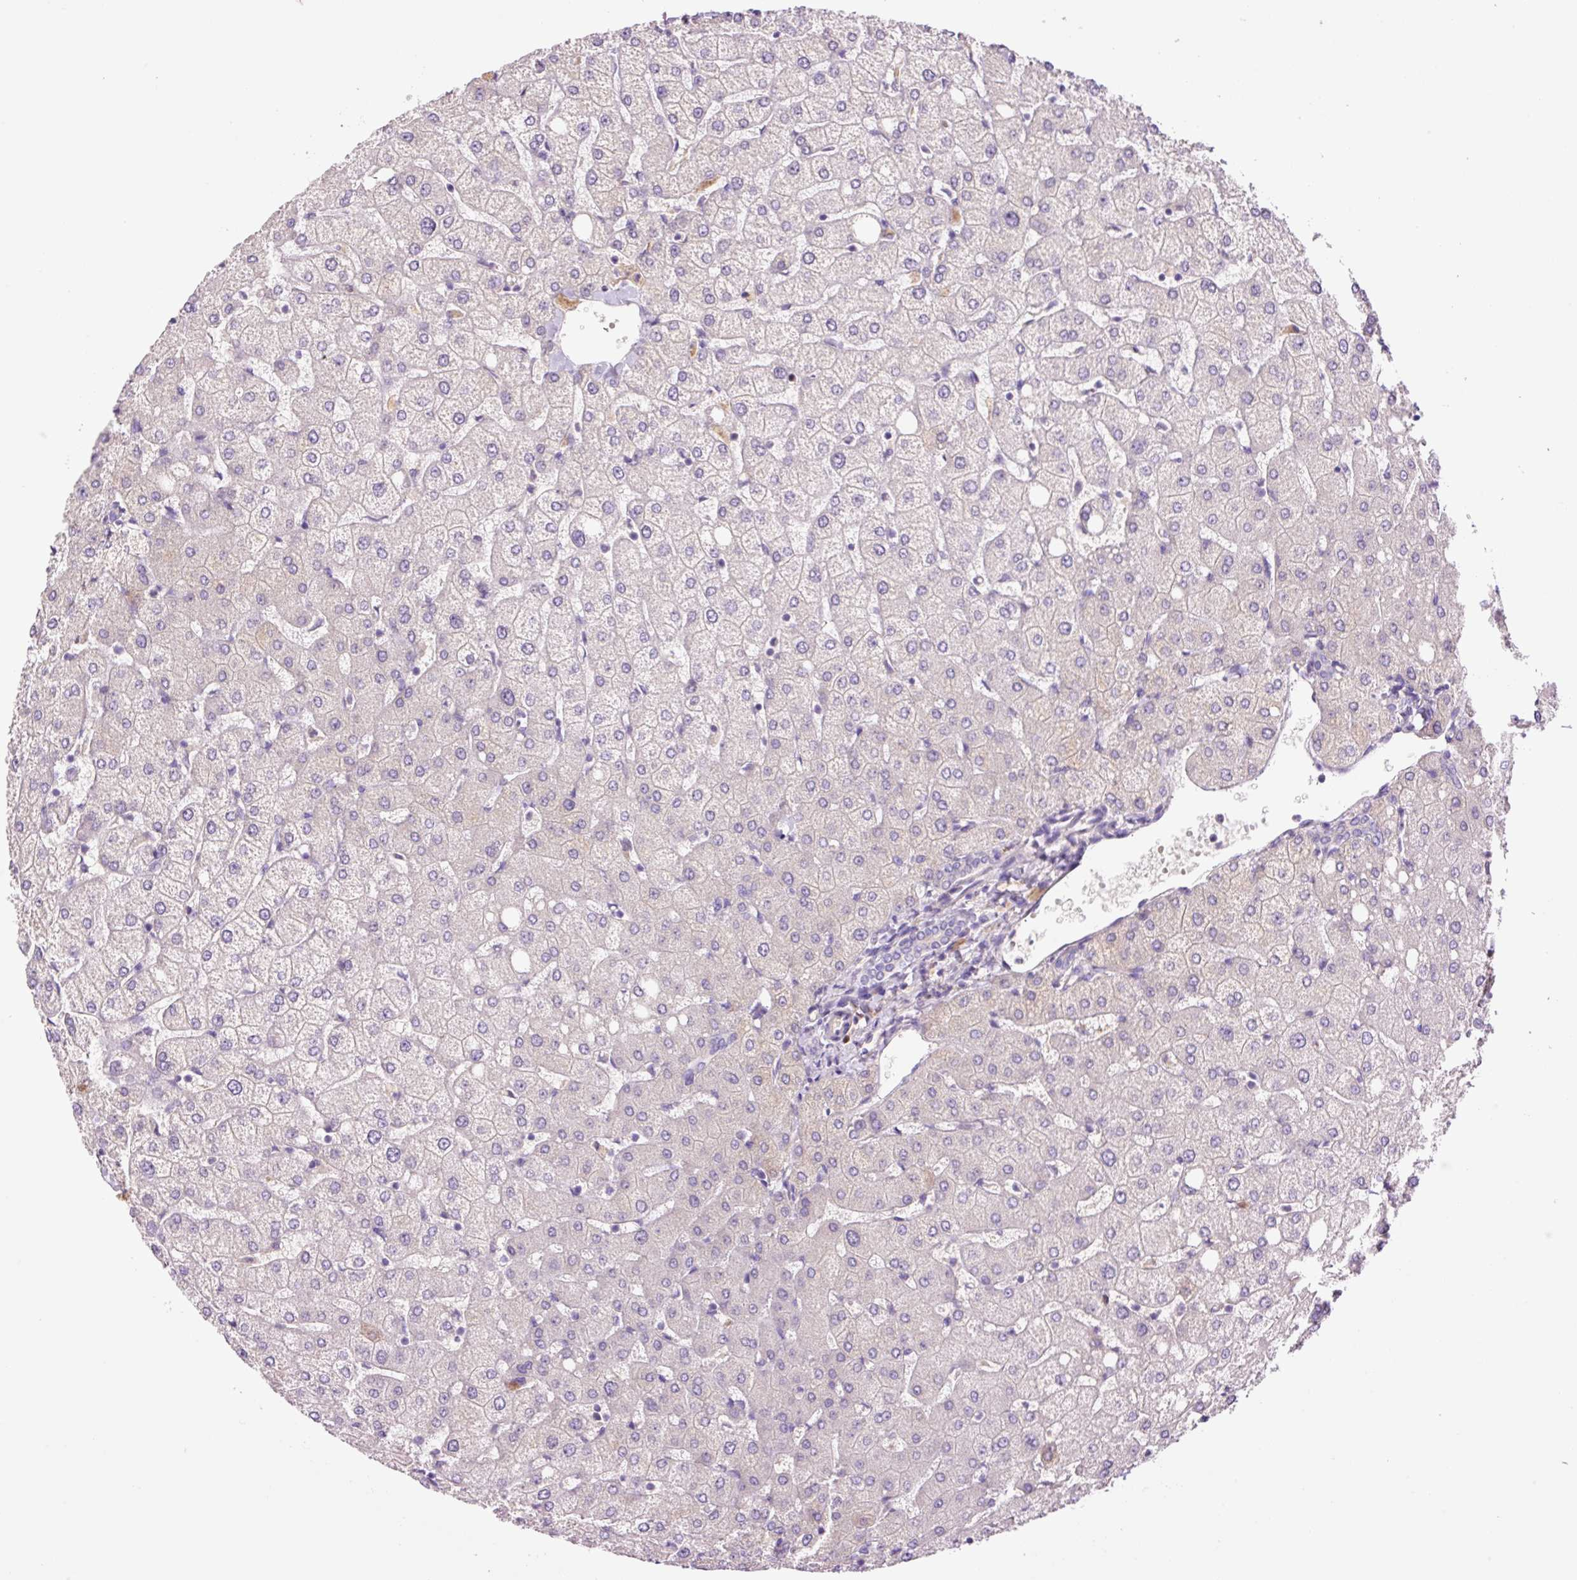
{"staining": {"intensity": "negative", "quantity": "none", "location": "none"}, "tissue": "liver", "cell_type": "Cholangiocytes", "image_type": "normal", "snomed": [{"axis": "morphology", "description": "Normal tissue, NOS"}, {"axis": "topography", "description": "Liver"}], "caption": "A photomicrograph of liver stained for a protein shows no brown staining in cholangiocytes.", "gene": "DPPA4", "patient": {"sex": "female", "age": 54}}